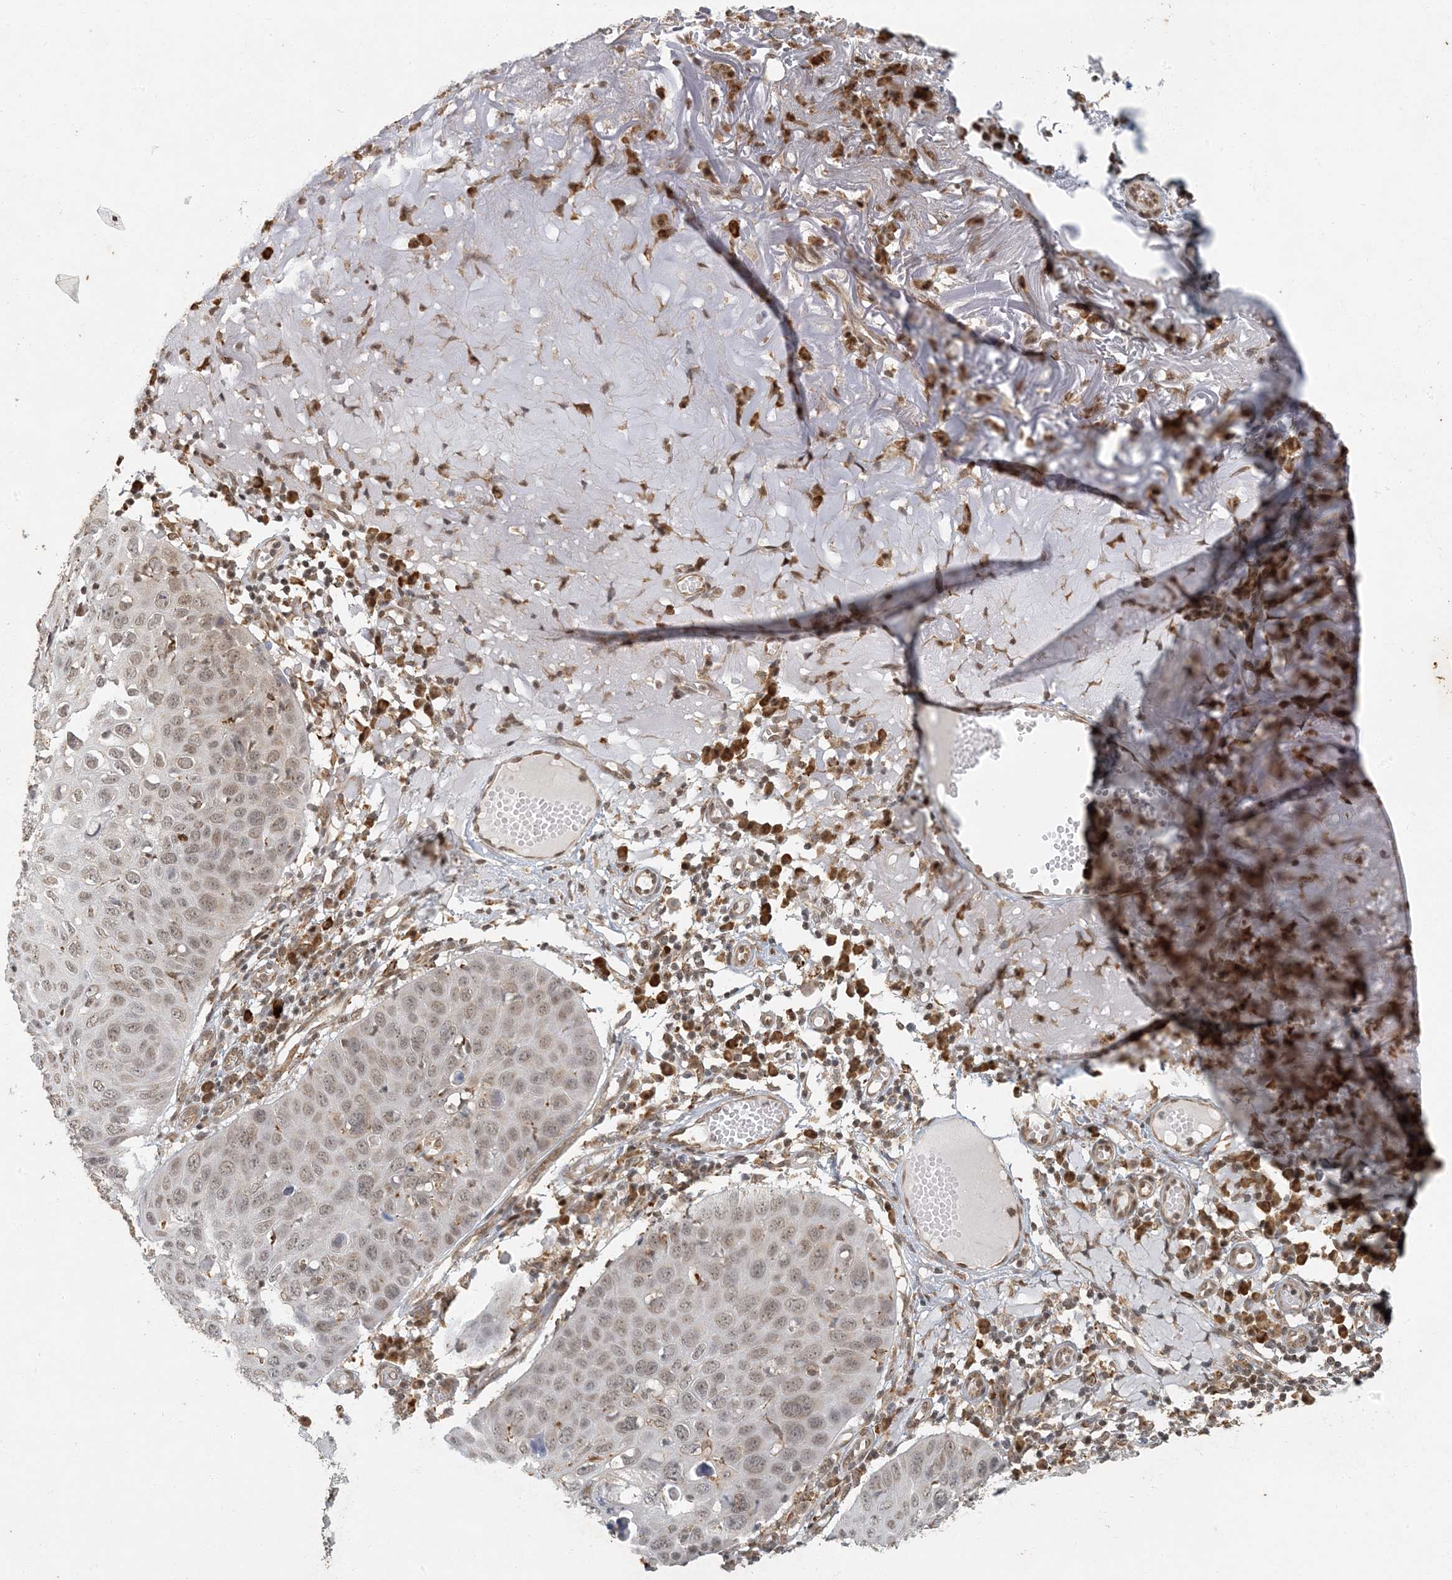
{"staining": {"intensity": "weak", "quantity": ">75%", "location": "nuclear"}, "tissue": "skin cancer", "cell_type": "Tumor cells", "image_type": "cancer", "snomed": [{"axis": "morphology", "description": "Squamous cell carcinoma, NOS"}, {"axis": "topography", "description": "Skin"}], "caption": "Skin cancer (squamous cell carcinoma) tissue demonstrates weak nuclear positivity in about >75% of tumor cells, visualized by immunohistochemistry.", "gene": "AK9", "patient": {"sex": "female", "age": 90}}